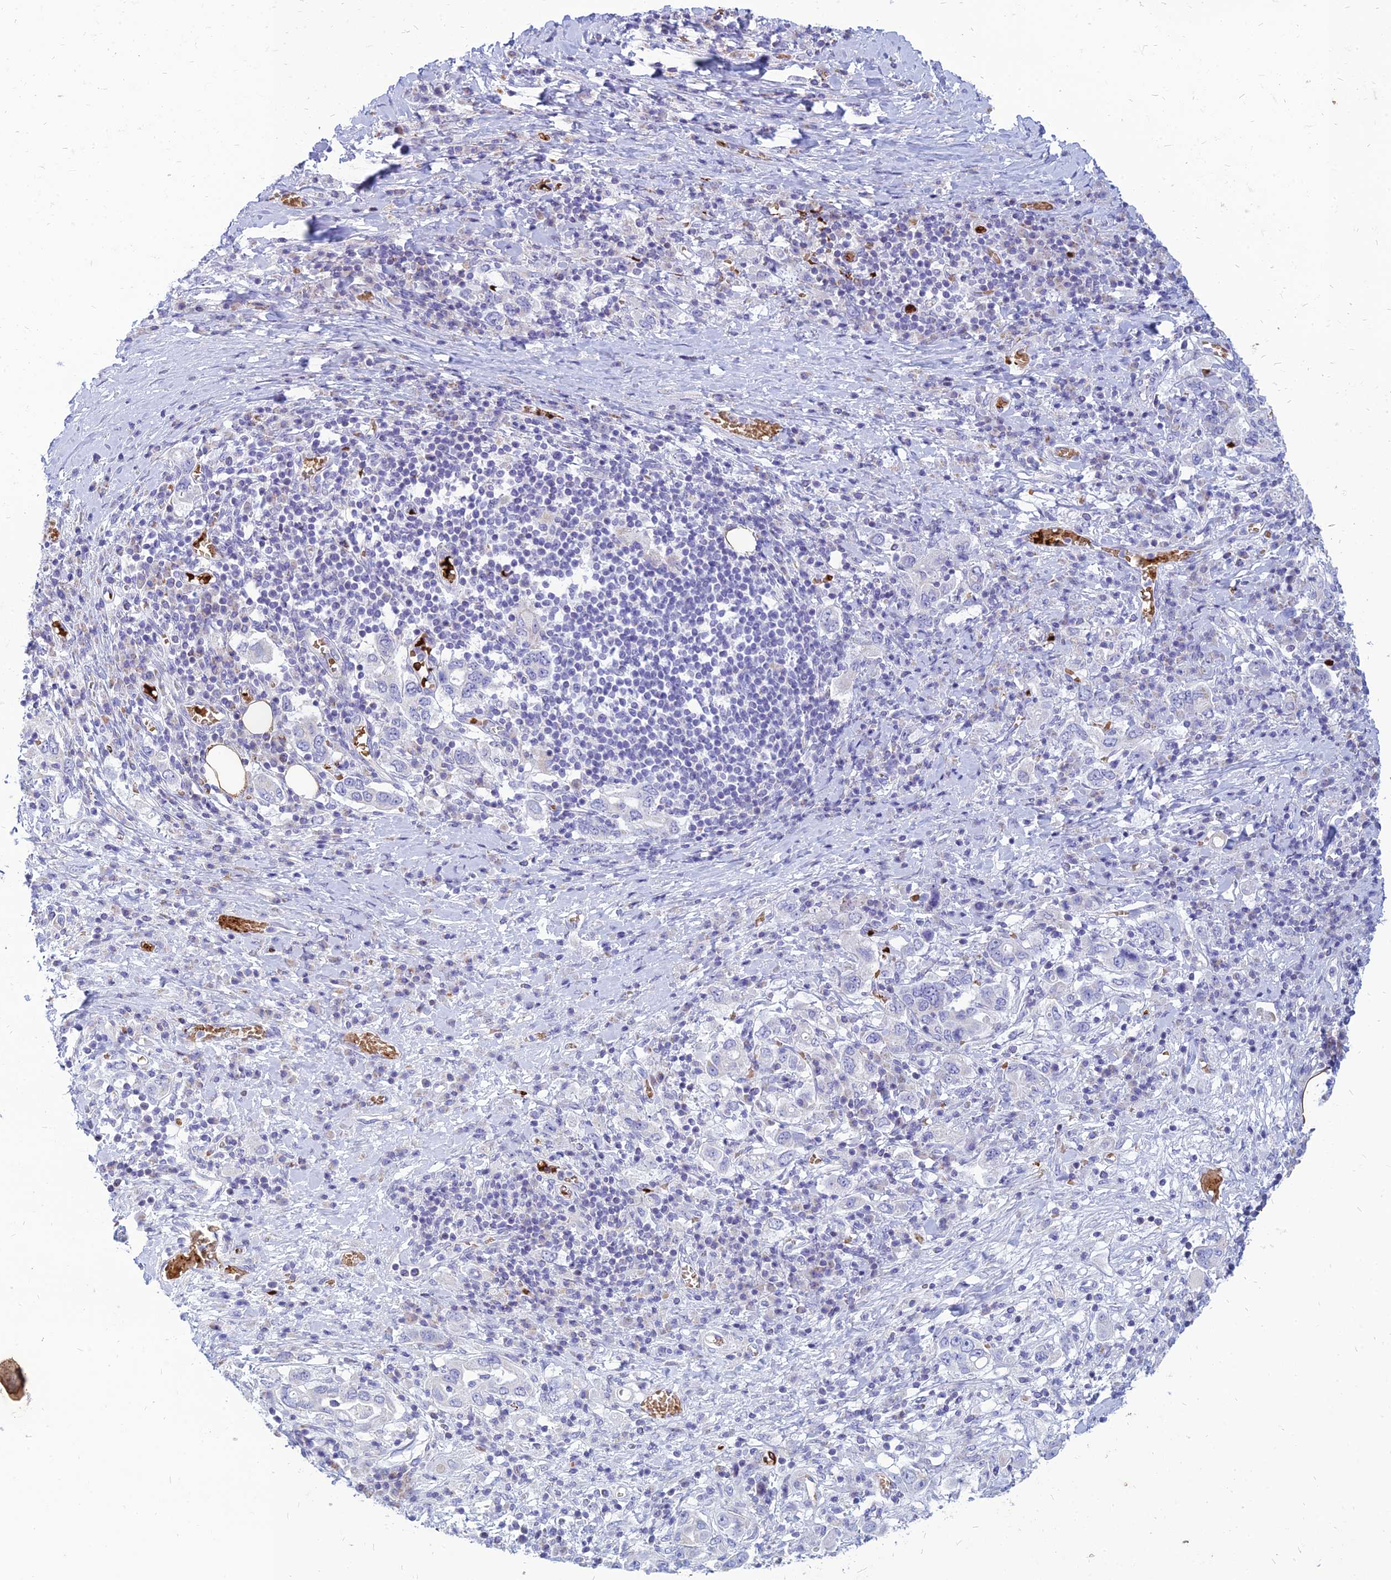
{"staining": {"intensity": "negative", "quantity": "none", "location": "none"}, "tissue": "stomach cancer", "cell_type": "Tumor cells", "image_type": "cancer", "snomed": [{"axis": "morphology", "description": "Adenocarcinoma, NOS"}, {"axis": "topography", "description": "Stomach, upper"}, {"axis": "topography", "description": "Stomach"}], "caption": "High power microscopy histopathology image of an IHC photomicrograph of stomach adenocarcinoma, revealing no significant staining in tumor cells.", "gene": "HHAT", "patient": {"sex": "male", "age": 62}}